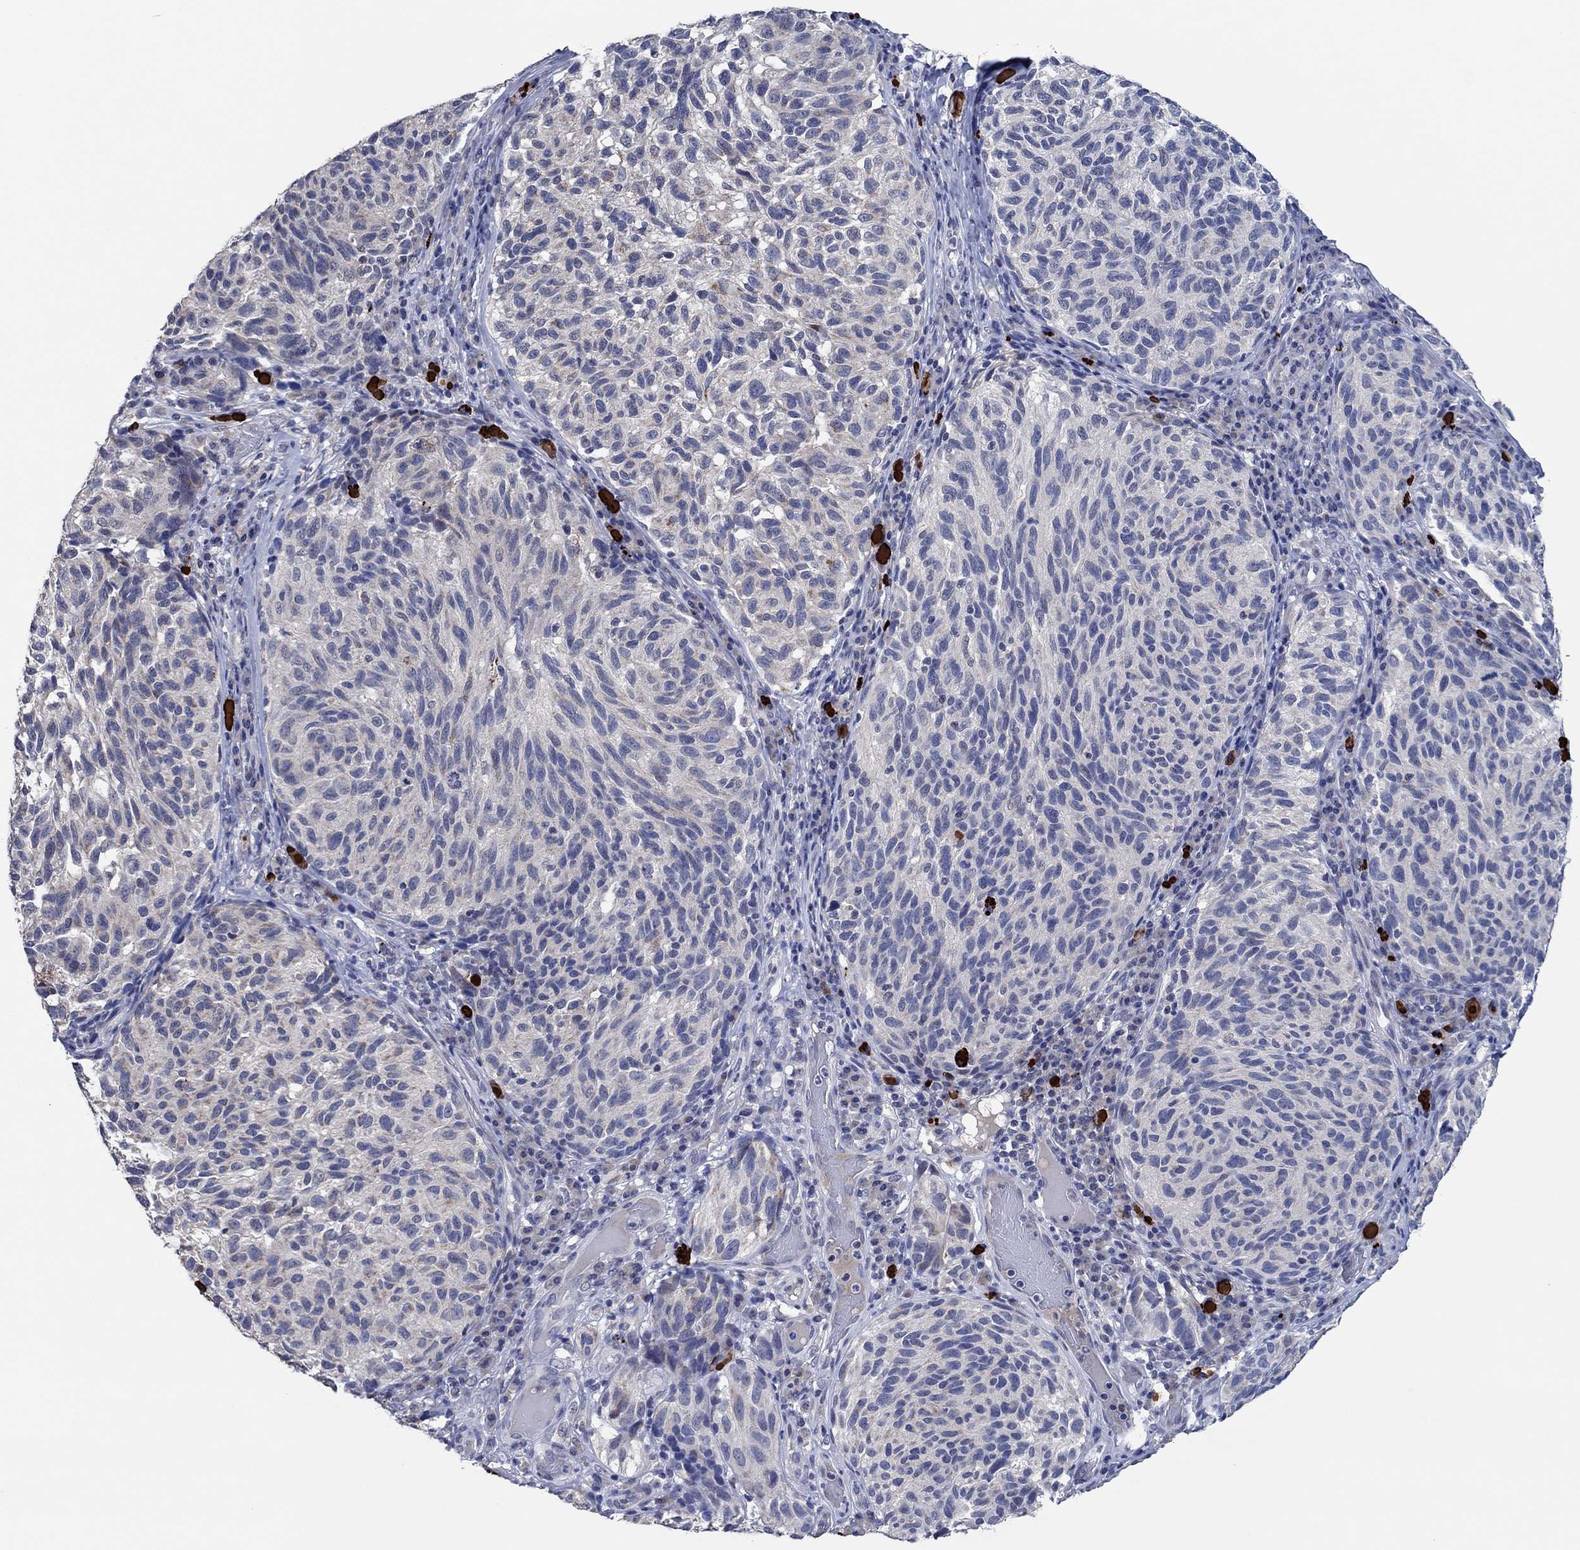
{"staining": {"intensity": "negative", "quantity": "none", "location": "none"}, "tissue": "melanoma", "cell_type": "Tumor cells", "image_type": "cancer", "snomed": [{"axis": "morphology", "description": "Malignant melanoma, NOS"}, {"axis": "topography", "description": "Skin"}], "caption": "Tumor cells show no significant protein positivity in melanoma. (DAB (3,3'-diaminobenzidine) IHC visualized using brightfield microscopy, high magnification).", "gene": "PRRT3", "patient": {"sex": "female", "age": 73}}